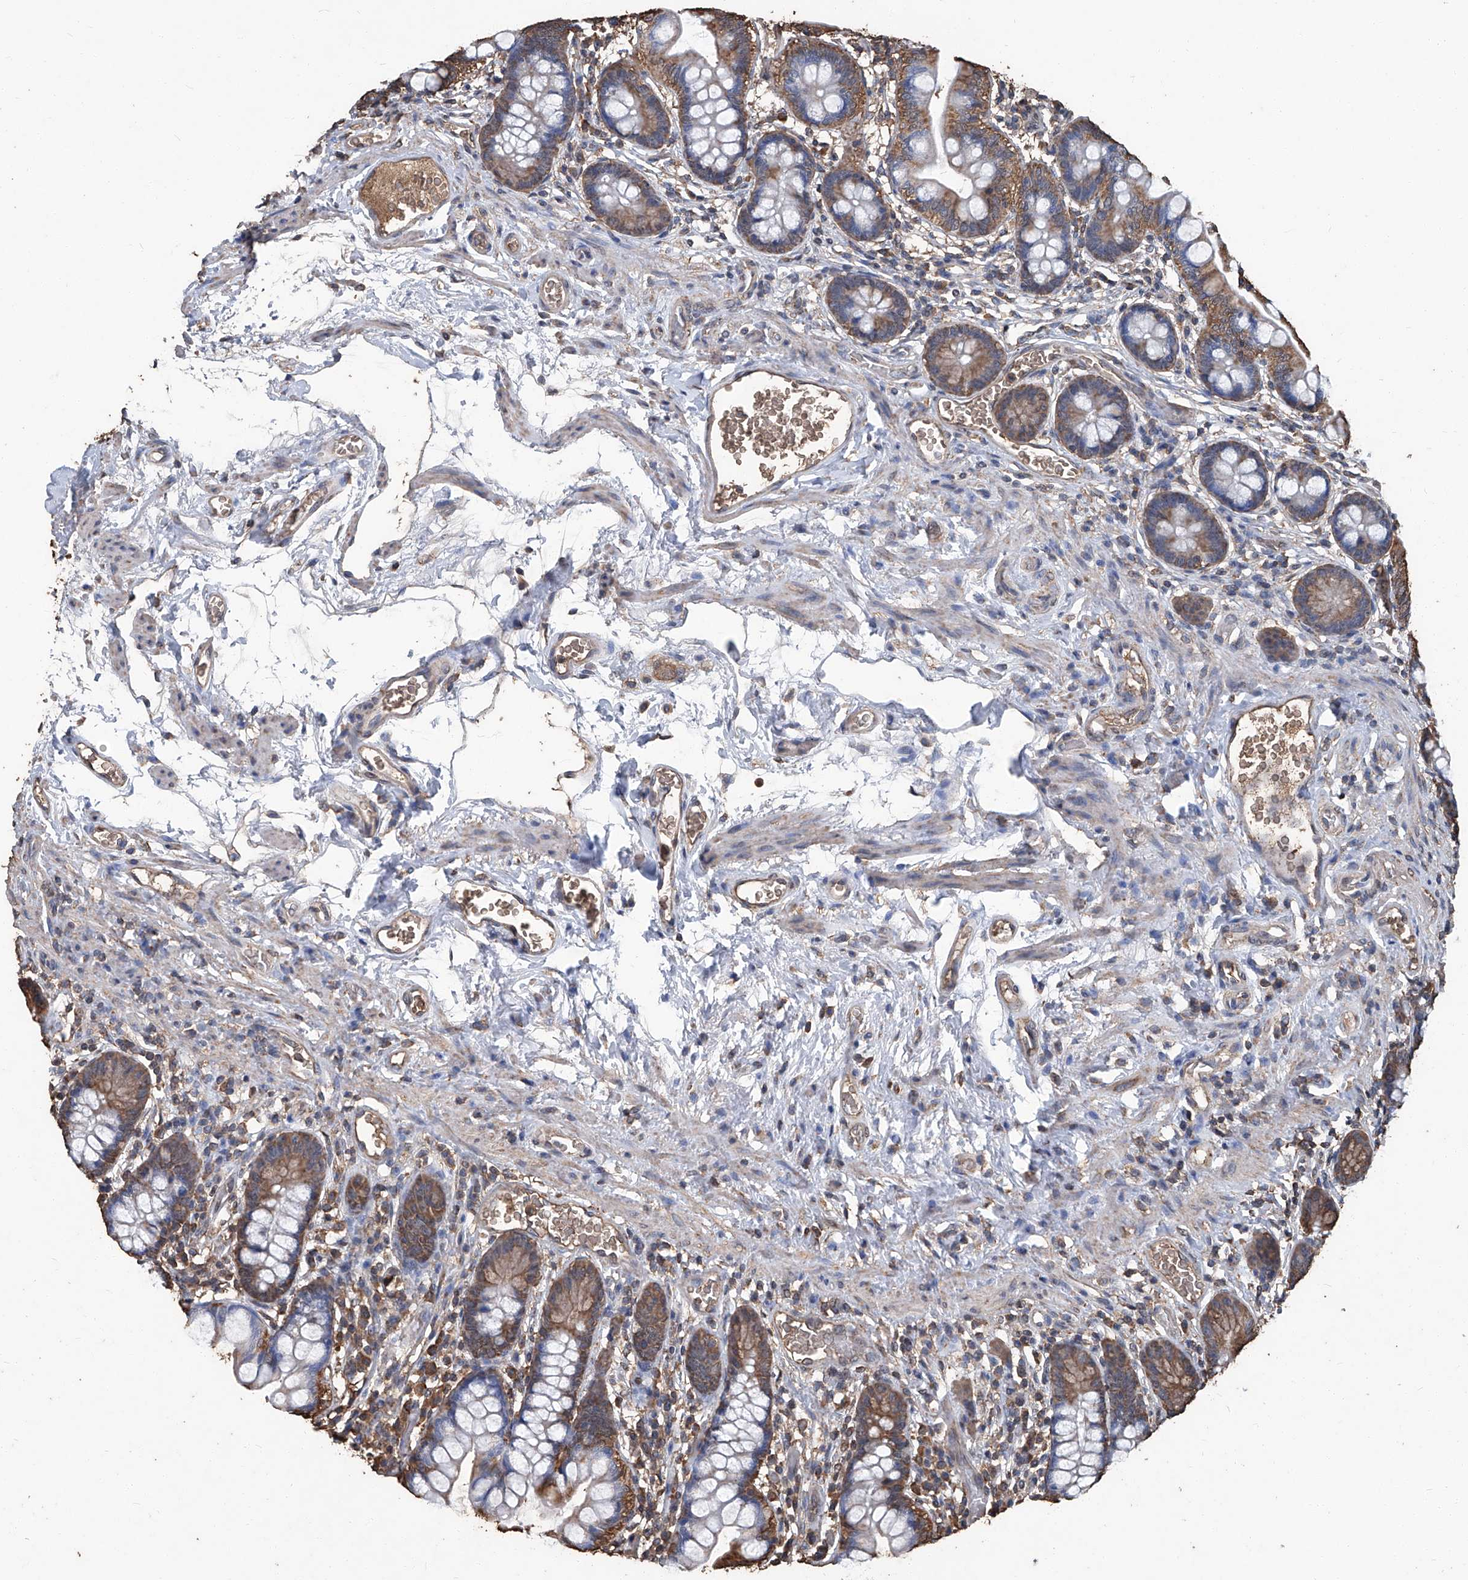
{"staining": {"intensity": "moderate", "quantity": "25%-75%", "location": "cytoplasmic/membranous"}, "tissue": "small intestine", "cell_type": "Glandular cells", "image_type": "normal", "snomed": [{"axis": "morphology", "description": "Normal tissue, NOS"}, {"axis": "topography", "description": "Small intestine"}], "caption": "Protein positivity by immunohistochemistry shows moderate cytoplasmic/membranous expression in approximately 25%-75% of glandular cells in unremarkable small intestine.", "gene": "STARD7", "patient": {"sex": "male", "age": 52}}